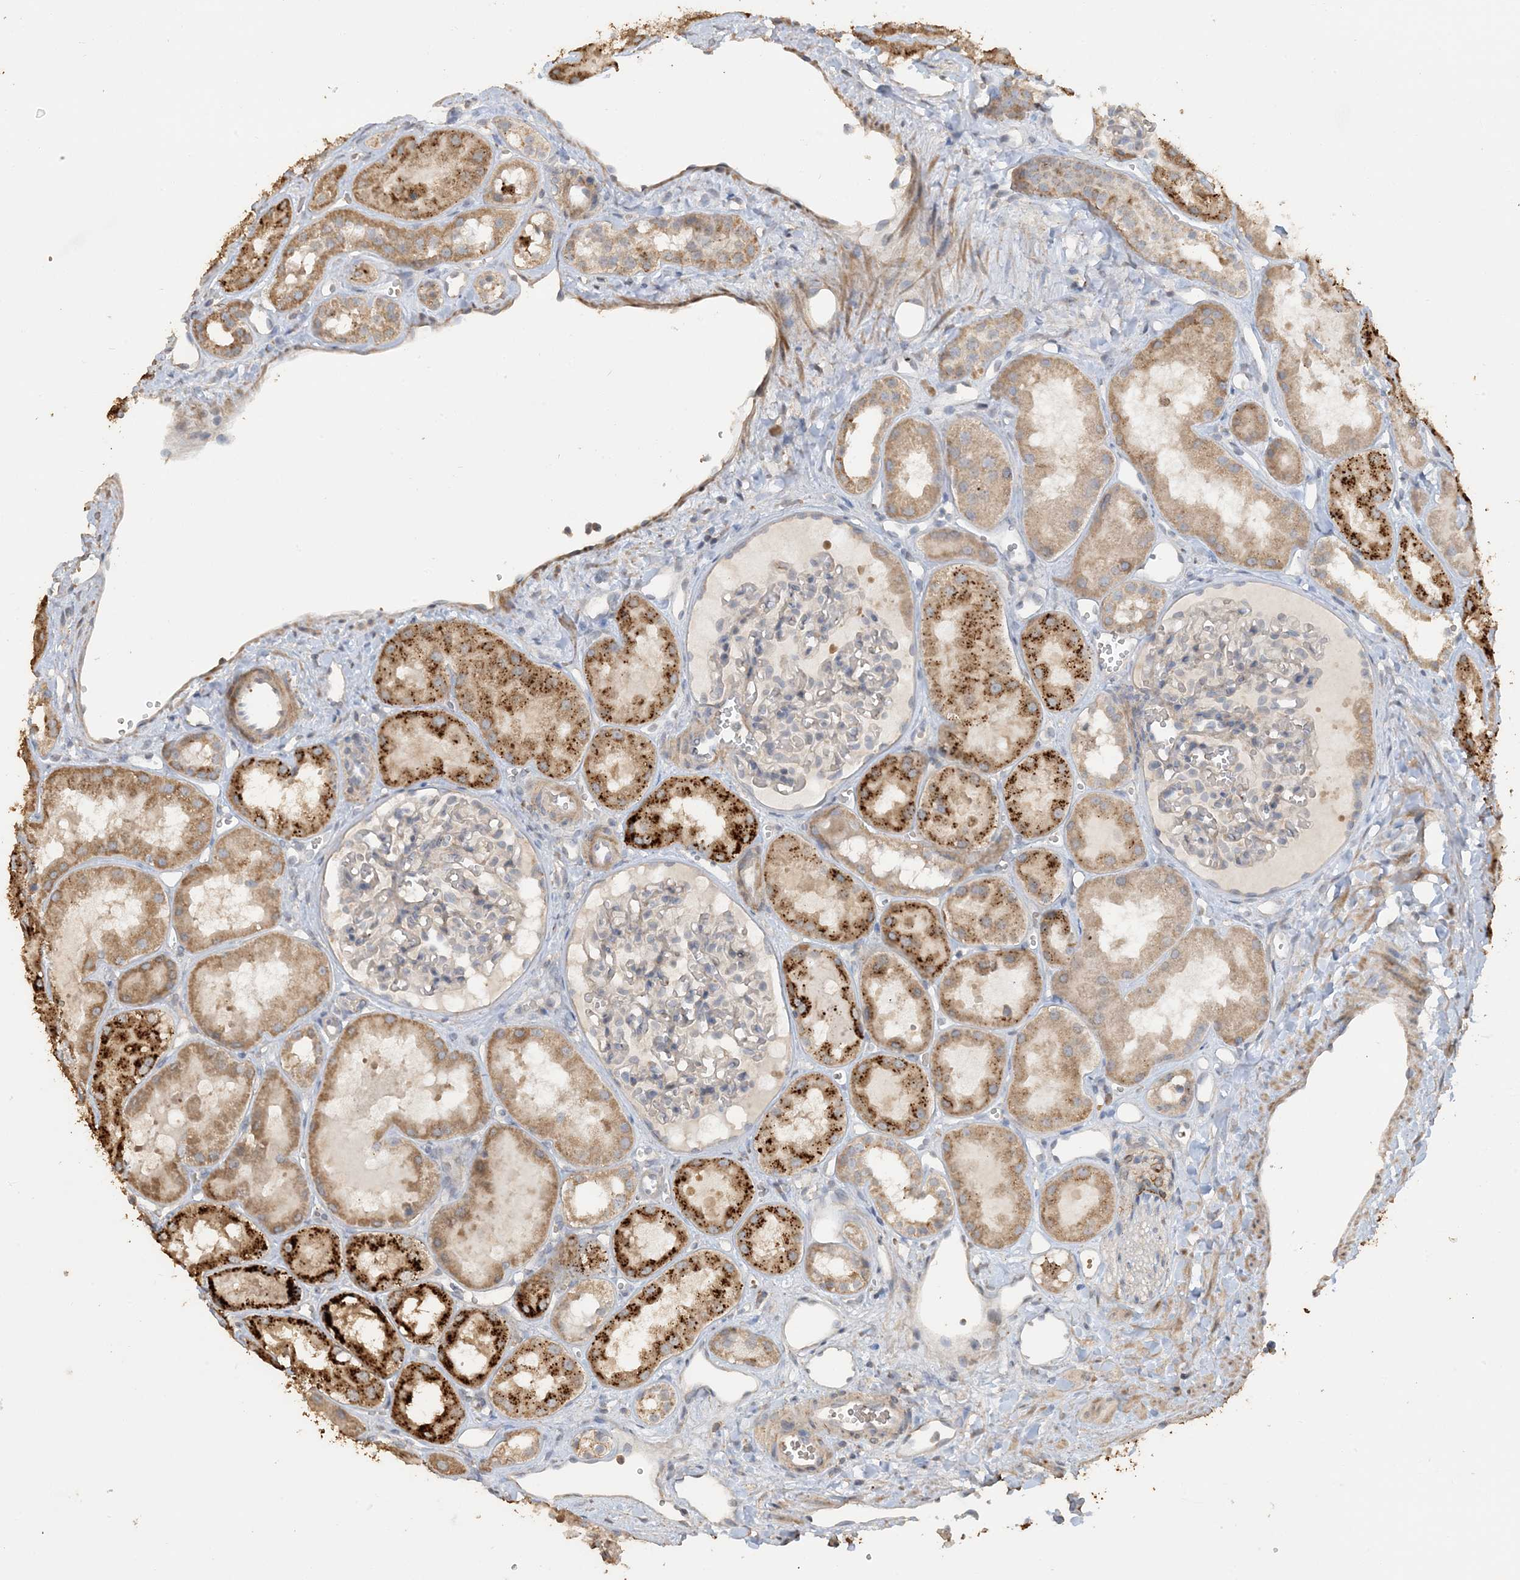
{"staining": {"intensity": "negative", "quantity": "none", "location": "none"}, "tissue": "kidney", "cell_type": "Cells in glomeruli", "image_type": "normal", "snomed": [{"axis": "morphology", "description": "Normal tissue, NOS"}, {"axis": "topography", "description": "Kidney"}], "caption": "There is no significant expression in cells in glomeruli of kidney. (IHC, brightfield microscopy, high magnification).", "gene": "SFMBT2", "patient": {"sex": "male", "age": 16}}